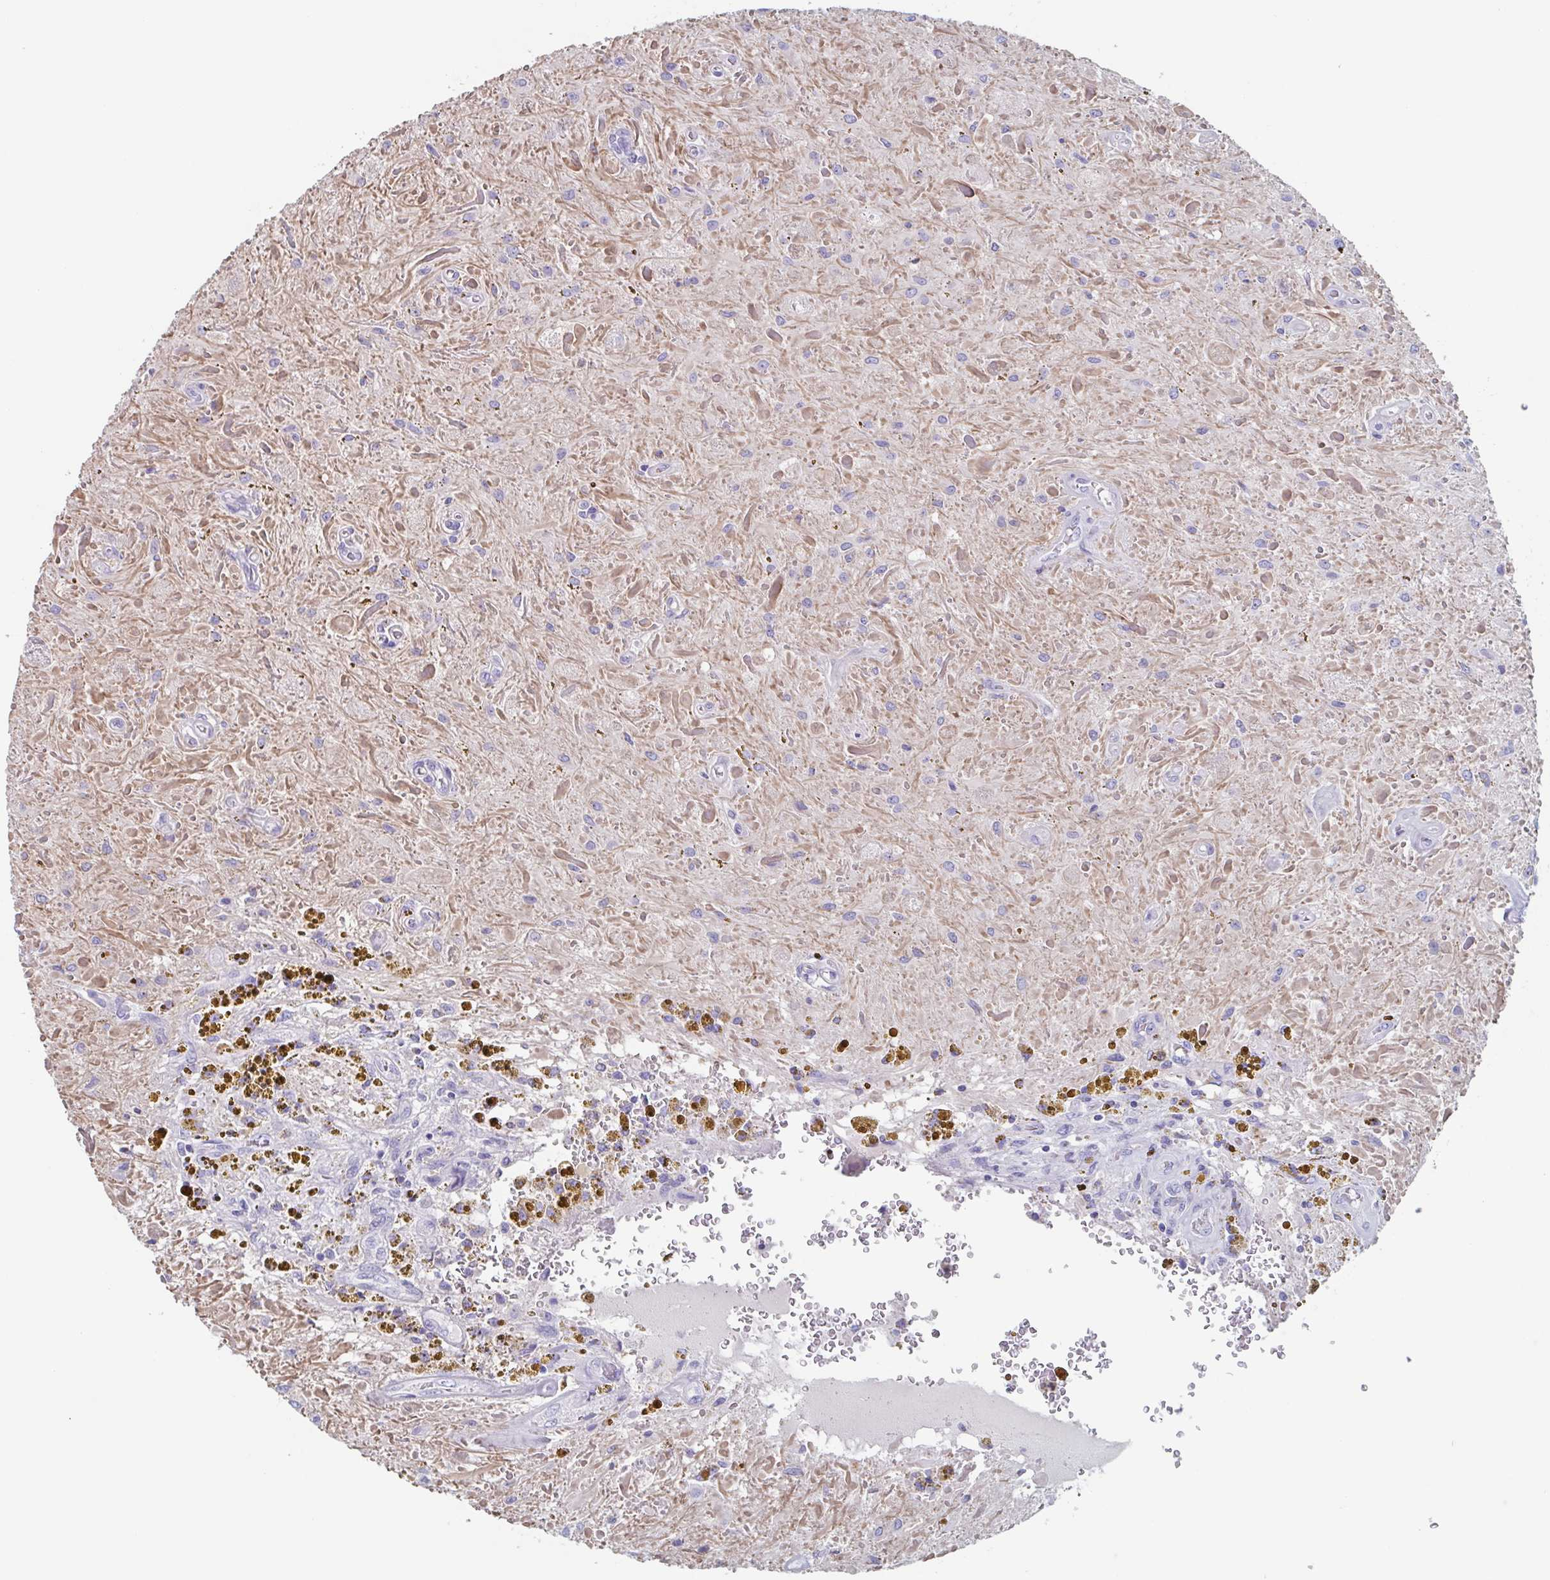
{"staining": {"intensity": "negative", "quantity": "none", "location": "none"}, "tissue": "glioma", "cell_type": "Tumor cells", "image_type": "cancer", "snomed": [{"axis": "morphology", "description": "Glioma, malignant, Low grade"}, {"axis": "topography", "description": "Cerebellum"}], "caption": "Image shows no protein positivity in tumor cells of glioma tissue. The staining was performed using DAB to visualize the protein expression in brown, while the nuclei were stained in blue with hematoxylin (Magnification: 20x).", "gene": "BPI", "patient": {"sex": "female", "age": 14}}